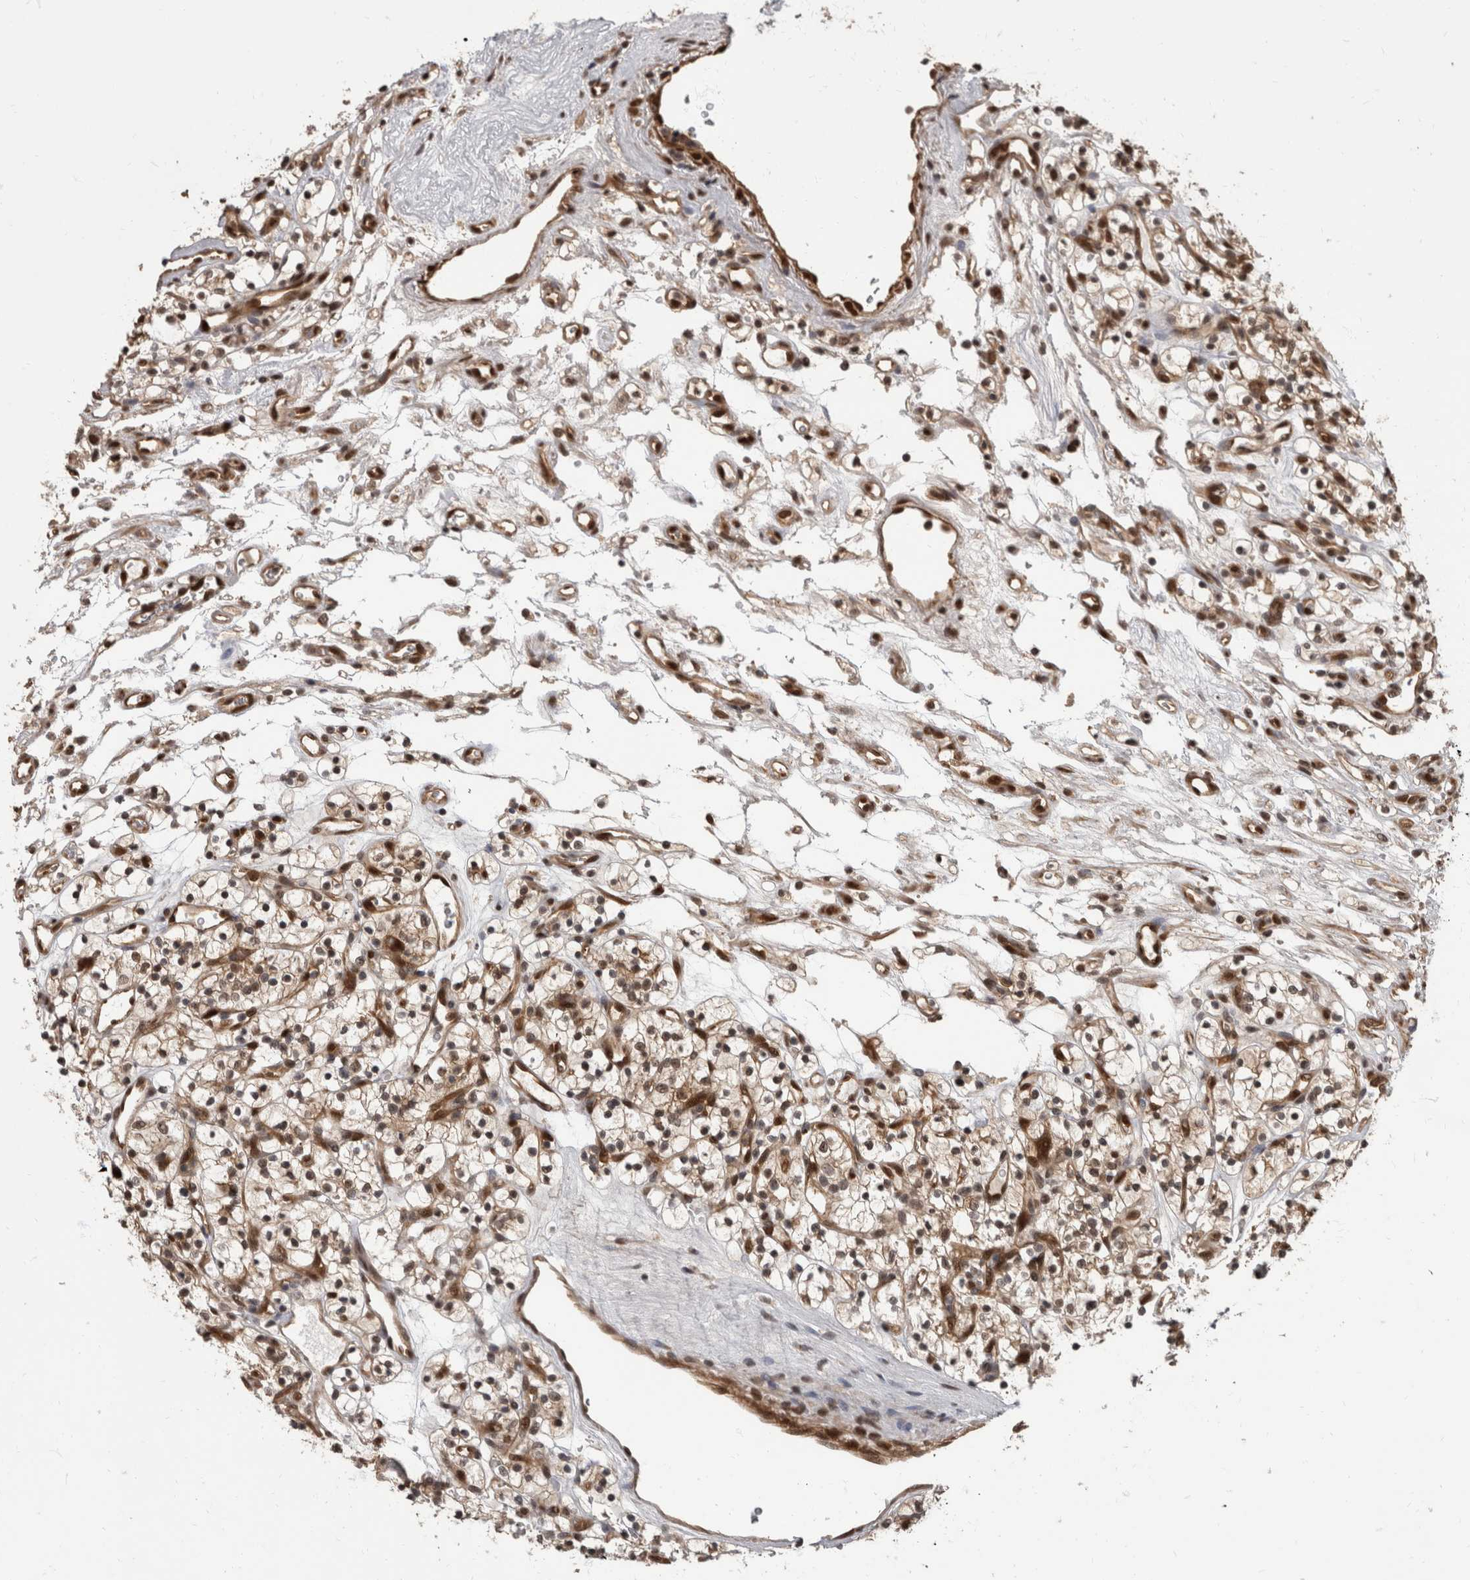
{"staining": {"intensity": "moderate", "quantity": ">75%", "location": "cytoplasmic/membranous,nuclear"}, "tissue": "renal cancer", "cell_type": "Tumor cells", "image_type": "cancer", "snomed": [{"axis": "morphology", "description": "Adenocarcinoma, NOS"}, {"axis": "topography", "description": "Kidney"}], "caption": "High-magnification brightfield microscopy of adenocarcinoma (renal) stained with DAB (3,3'-diaminobenzidine) (brown) and counterstained with hematoxylin (blue). tumor cells exhibit moderate cytoplasmic/membranous and nuclear expression is identified in approximately>75% of cells.", "gene": "AKT3", "patient": {"sex": "female", "age": 57}}